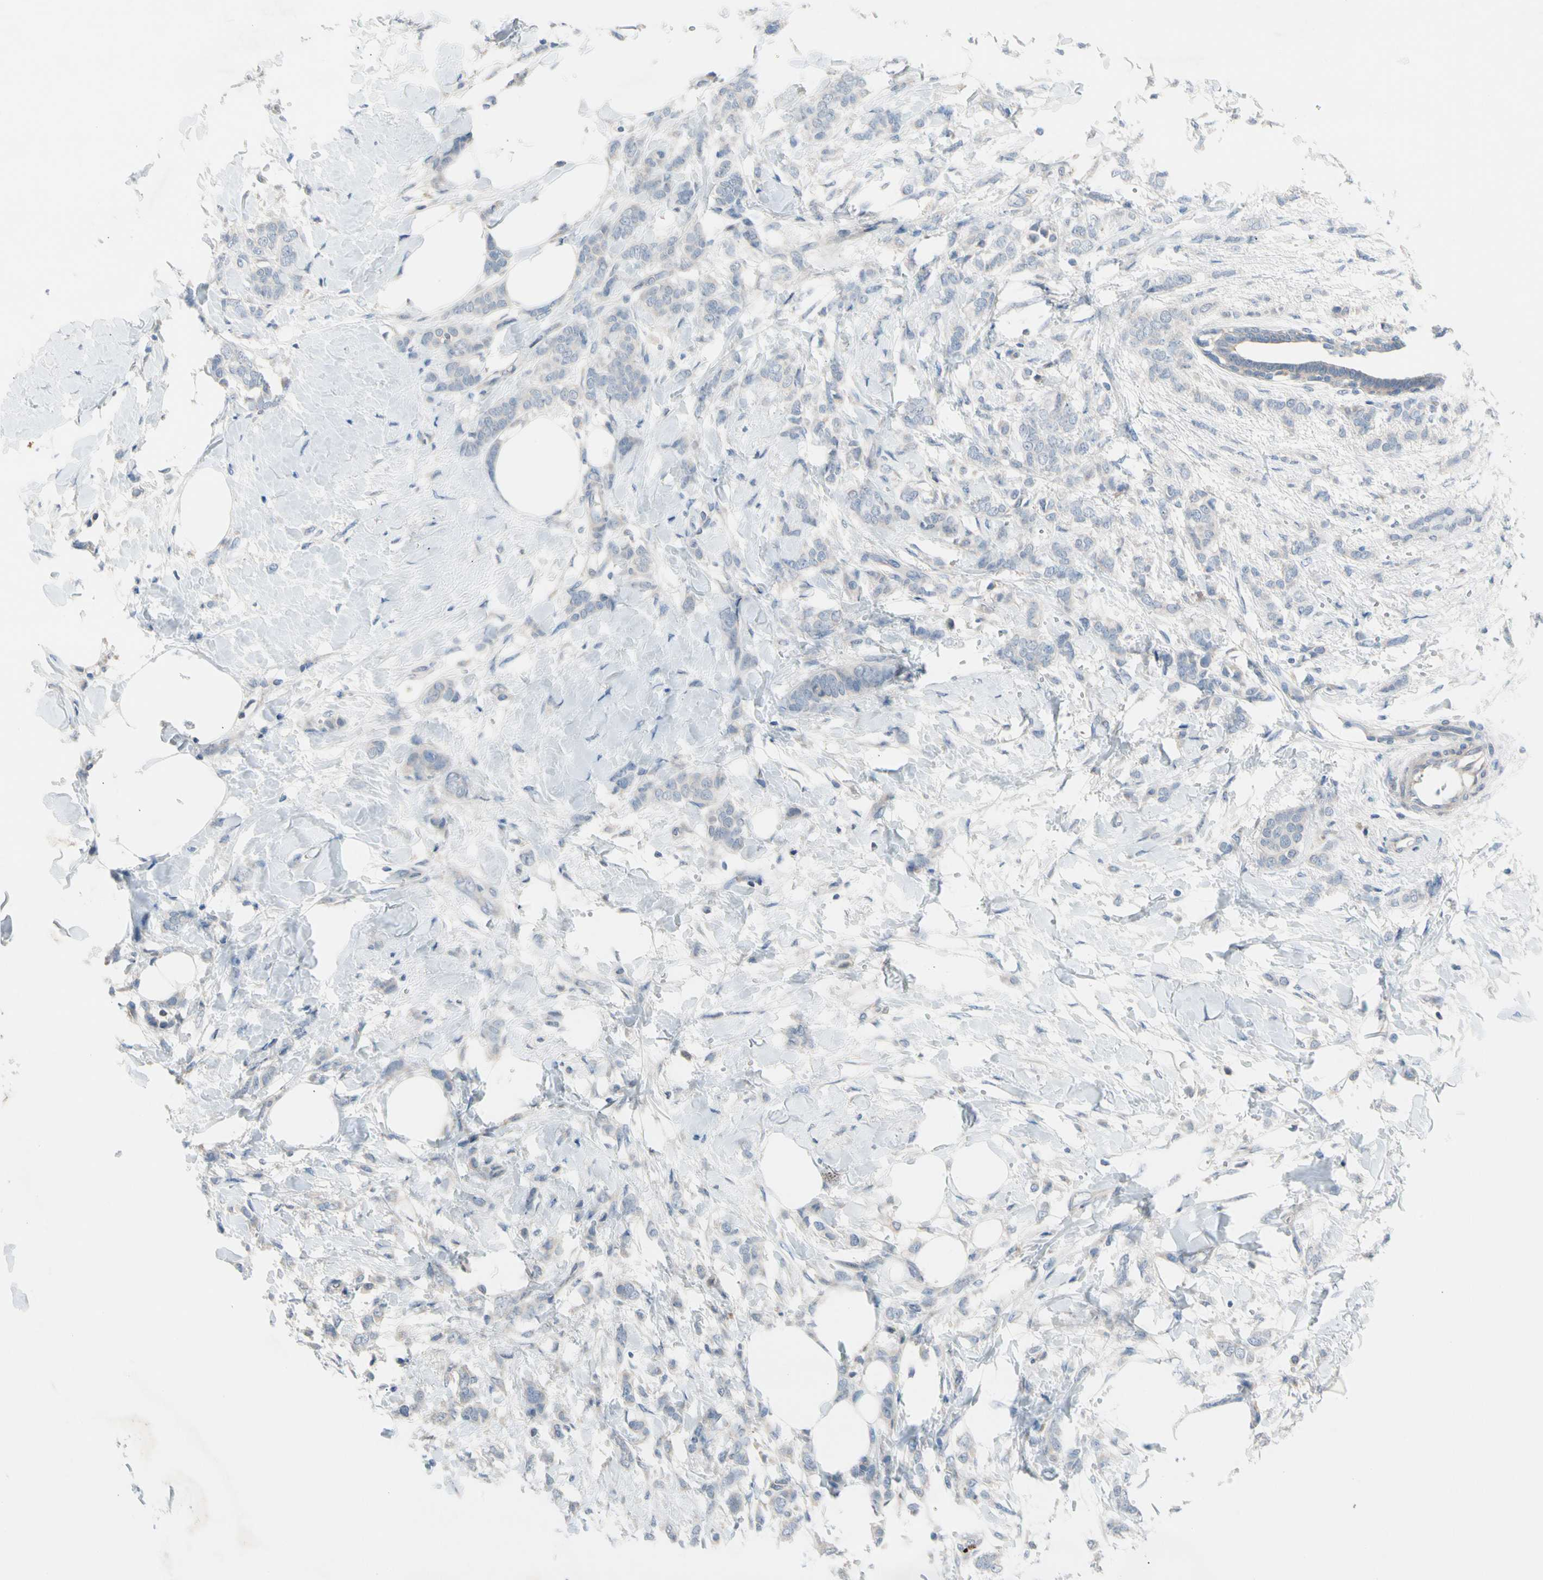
{"staining": {"intensity": "negative", "quantity": "none", "location": "none"}, "tissue": "breast cancer", "cell_type": "Tumor cells", "image_type": "cancer", "snomed": [{"axis": "morphology", "description": "Lobular carcinoma, in situ"}, {"axis": "morphology", "description": "Lobular carcinoma"}, {"axis": "topography", "description": "Breast"}], "caption": "An immunohistochemistry (IHC) micrograph of breast lobular carcinoma is shown. There is no staining in tumor cells of breast lobular carcinoma. (DAB immunohistochemistry (IHC), high magnification).", "gene": "CASQ1", "patient": {"sex": "female", "age": 41}}